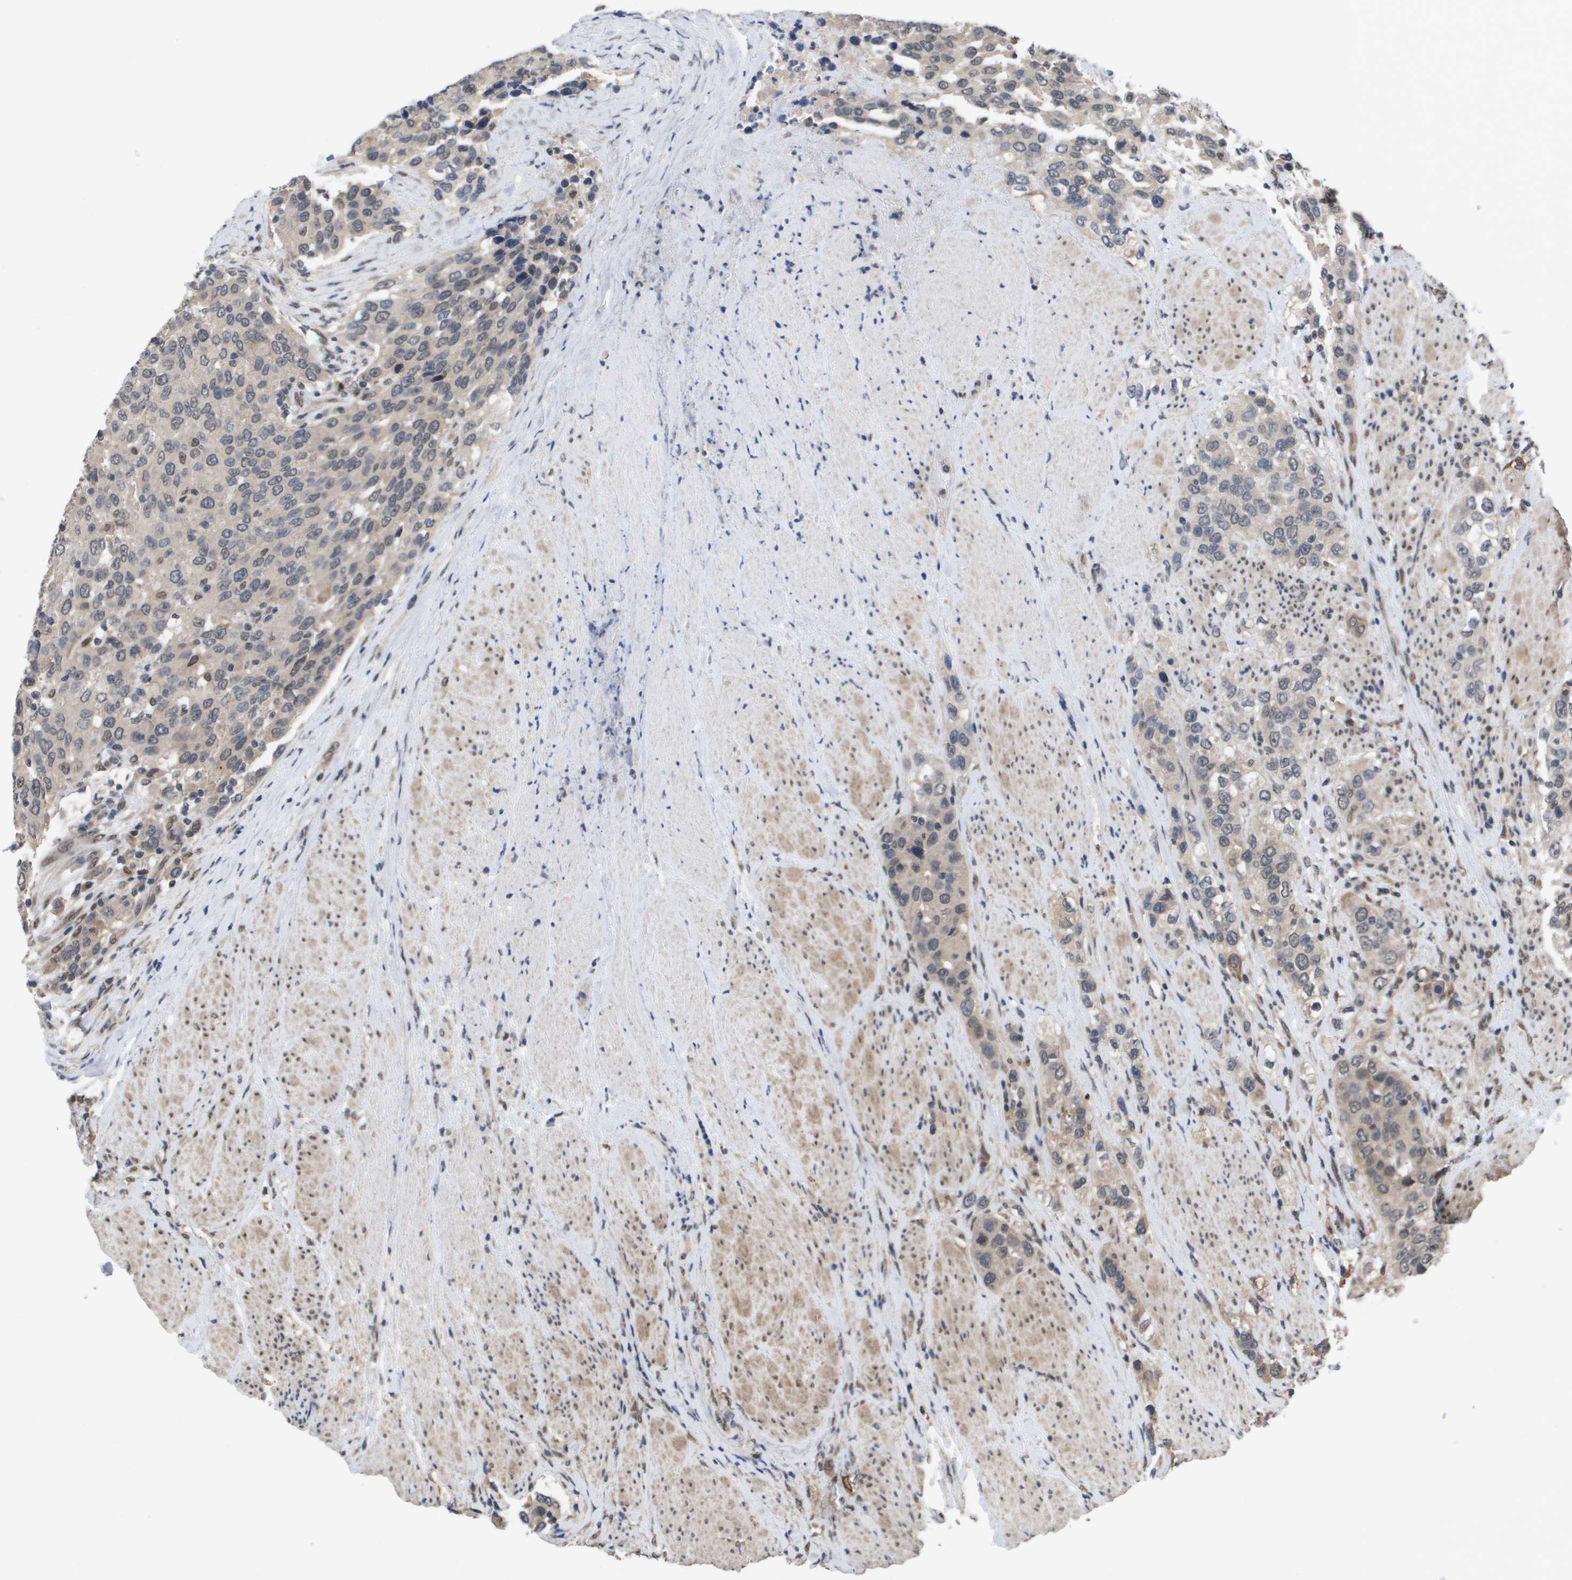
{"staining": {"intensity": "weak", "quantity": "<25%", "location": "nuclear"}, "tissue": "urothelial cancer", "cell_type": "Tumor cells", "image_type": "cancer", "snomed": [{"axis": "morphology", "description": "Urothelial carcinoma, High grade"}, {"axis": "topography", "description": "Urinary bladder"}], "caption": "Immunohistochemistry (IHC) image of urothelial cancer stained for a protein (brown), which exhibits no staining in tumor cells.", "gene": "AMBRA1", "patient": {"sex": "female", "age": 80}}